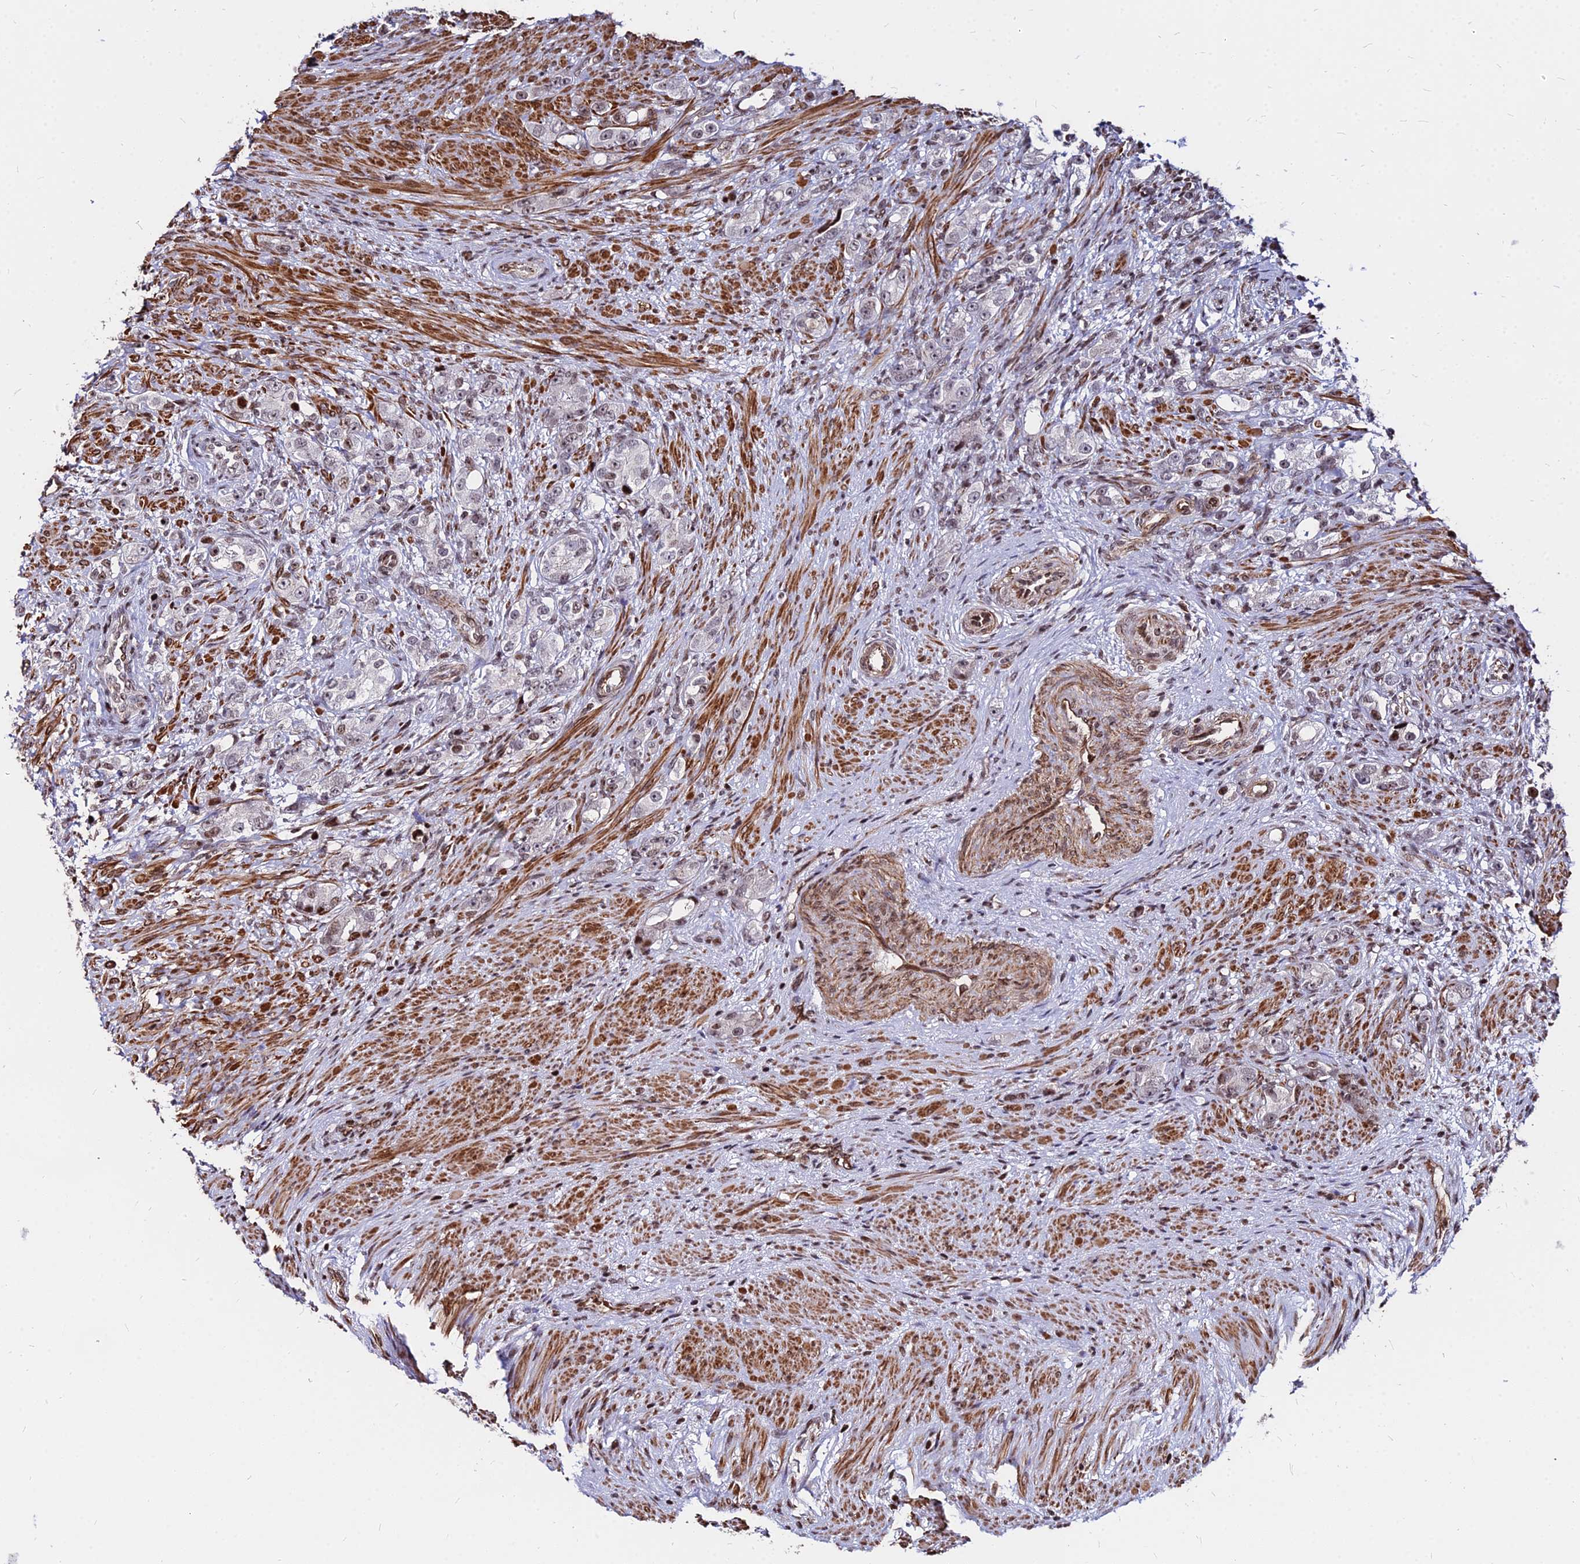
{"staining": {"intensity": "weak", "quantity": "<25%", "location": "nuclear"}, "tissue": "prostate cancer", "cell_type": "Tumor cells", "image_type": "cancer", "snomed": [{"axis": "morphology", "description": "Adenocarcinoma, High grade"}, {"axis": "topography", "description": "Prostate"}], "caption": "Tumor cells show no significant positivity in prostate cancer. The staining was performed using DAB (3,3'-diaminobenzidine) to visualize the protein expression in brown, while the nuclei were stained in blue with hematoxylin (Magnification: 20x).", "gene": "NYAP2", "patient": {"sex": "male", "age": 63}}